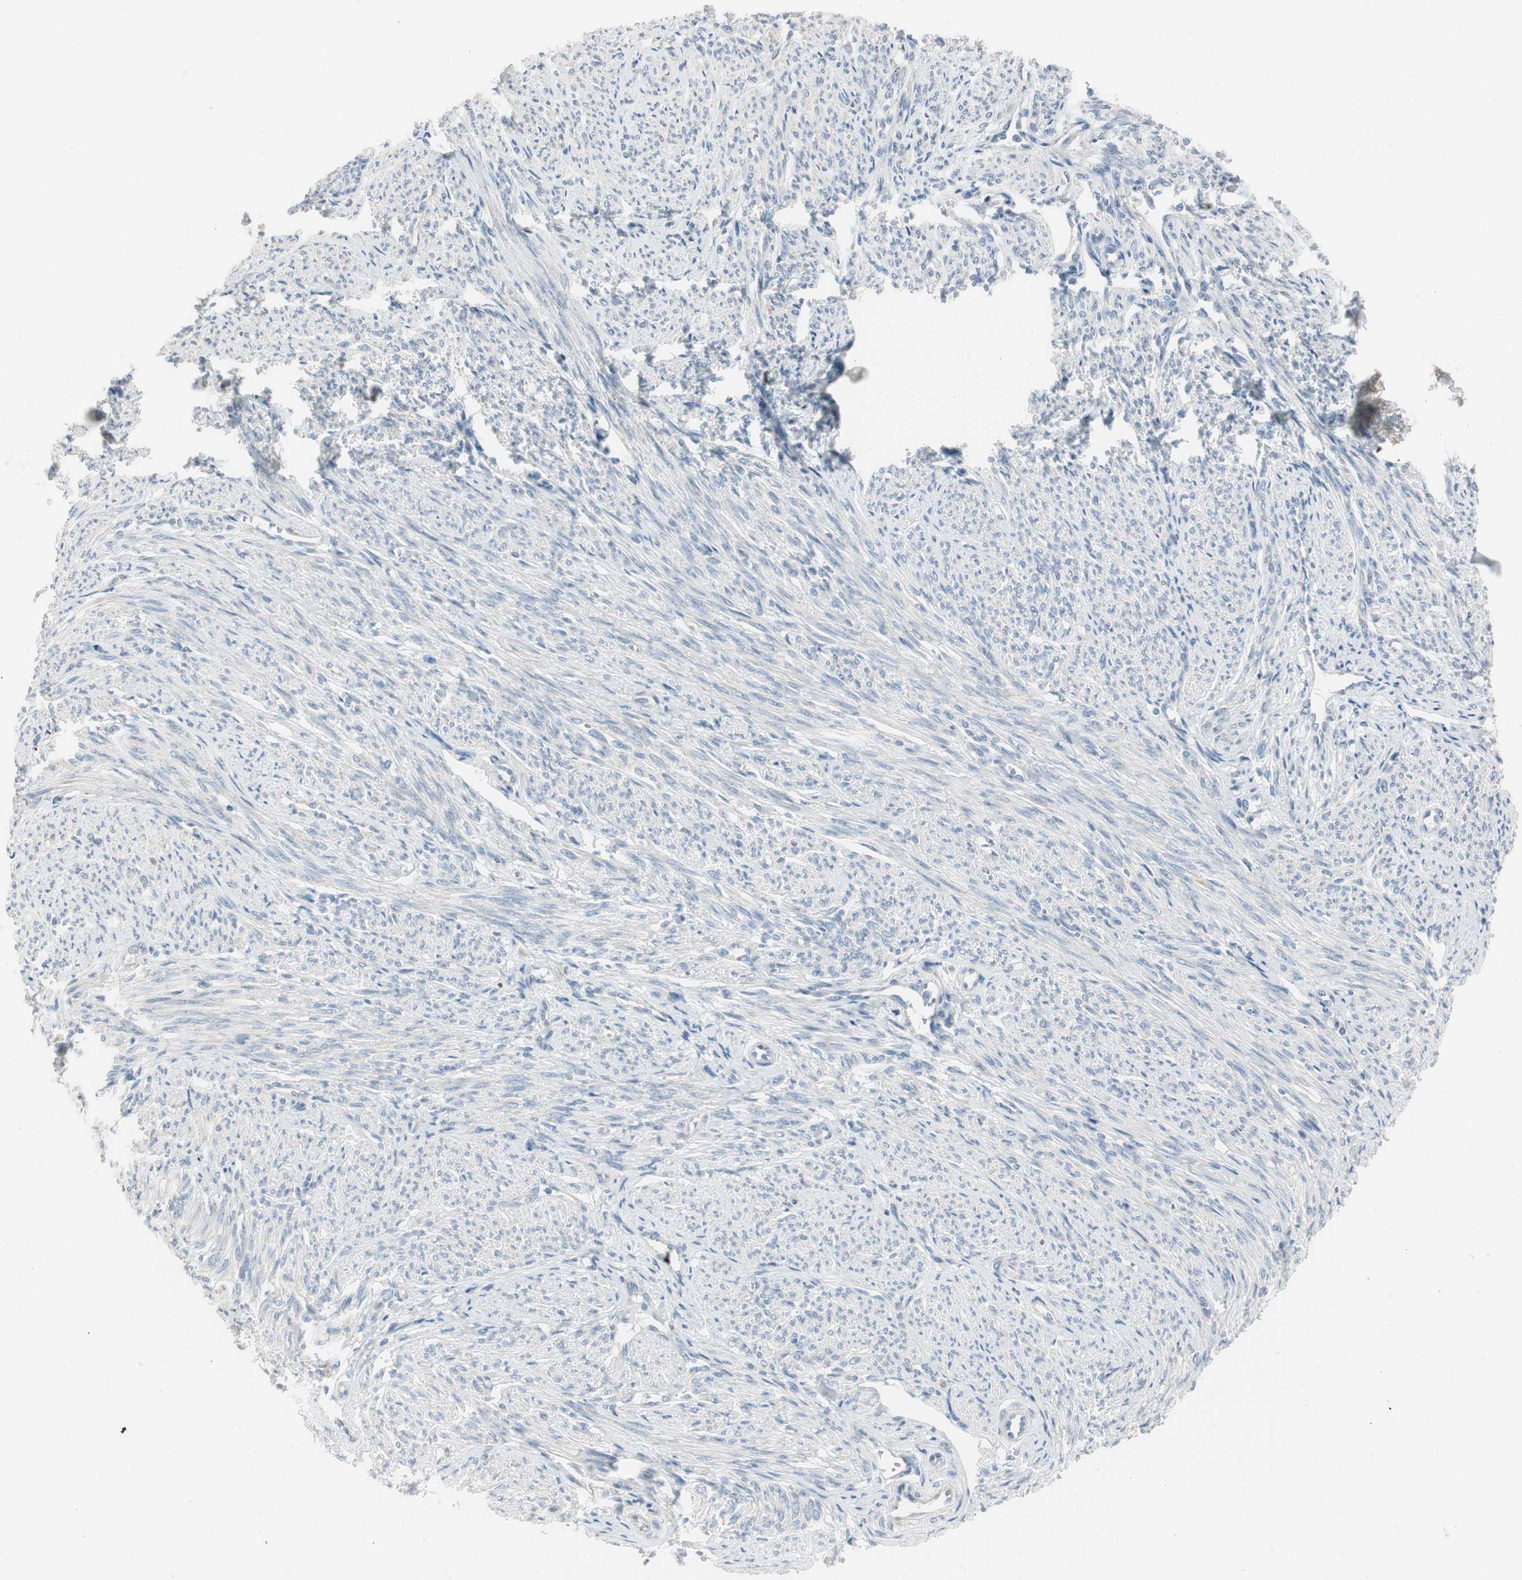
{"staining": {"intensity": "weak", "quantity": "25%-75%", "location": "cytoplasmic/membranous"}, "tissue": "smooth muscle", "cell_type": "Smooth muscle cells", "image_type": "normal", "snomed": [{"axis": "morphology", "description": "Normal tissue, NOS"}, {"axis": "topography", "description": "Smooth muscle"}], "caption": "Normal smooth muscle displays weak cytoplasmic/membranous positivity in about 25%-75% of smooth muscle cells, visualized by immunohistochemistry.", "gene": "SPINK4", "patient": {"sex": "female", "age": 65}}